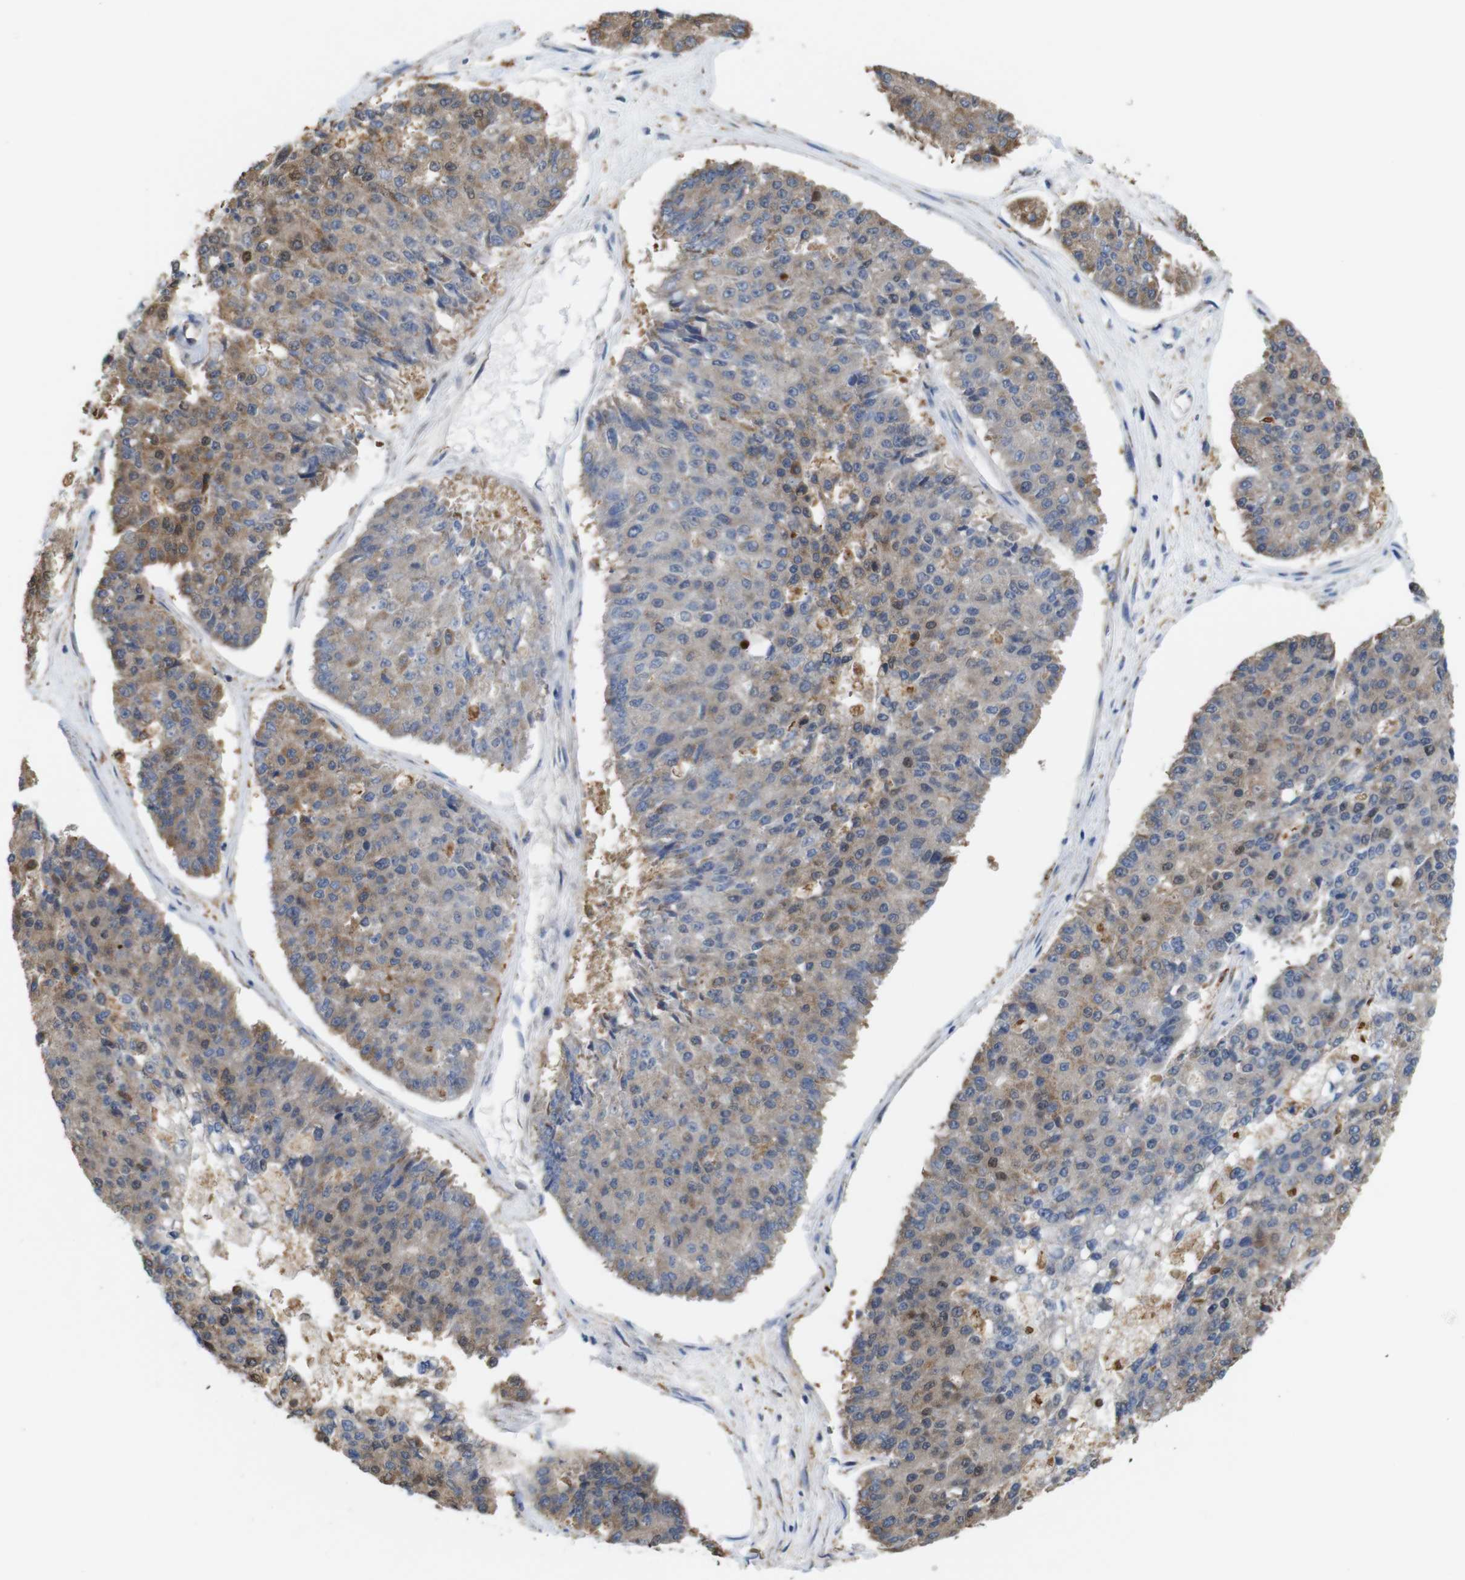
{"staining": {"intensity": "moderate", "quantity": ">75%", "location": "cytoplasmic/membranous,nuclear"}, "tissue": "pancreatic cancer", "cell_type": "Tumor cells", "image_type": "cancer", "snomed": [{"axis": "morphology", "description": "Adenocarcinoma, NOS"}, {"axis": "topography", "description": "Pancreas"}], "caption": "The micrograph shows a brown stain indicating the presence of a protein in the cytoplasmic/membranous and nuclear of tumor cells in pancreatic cancer.", "gene": "PNMA8A", "patient": {"sex": "male", "age": 50}}